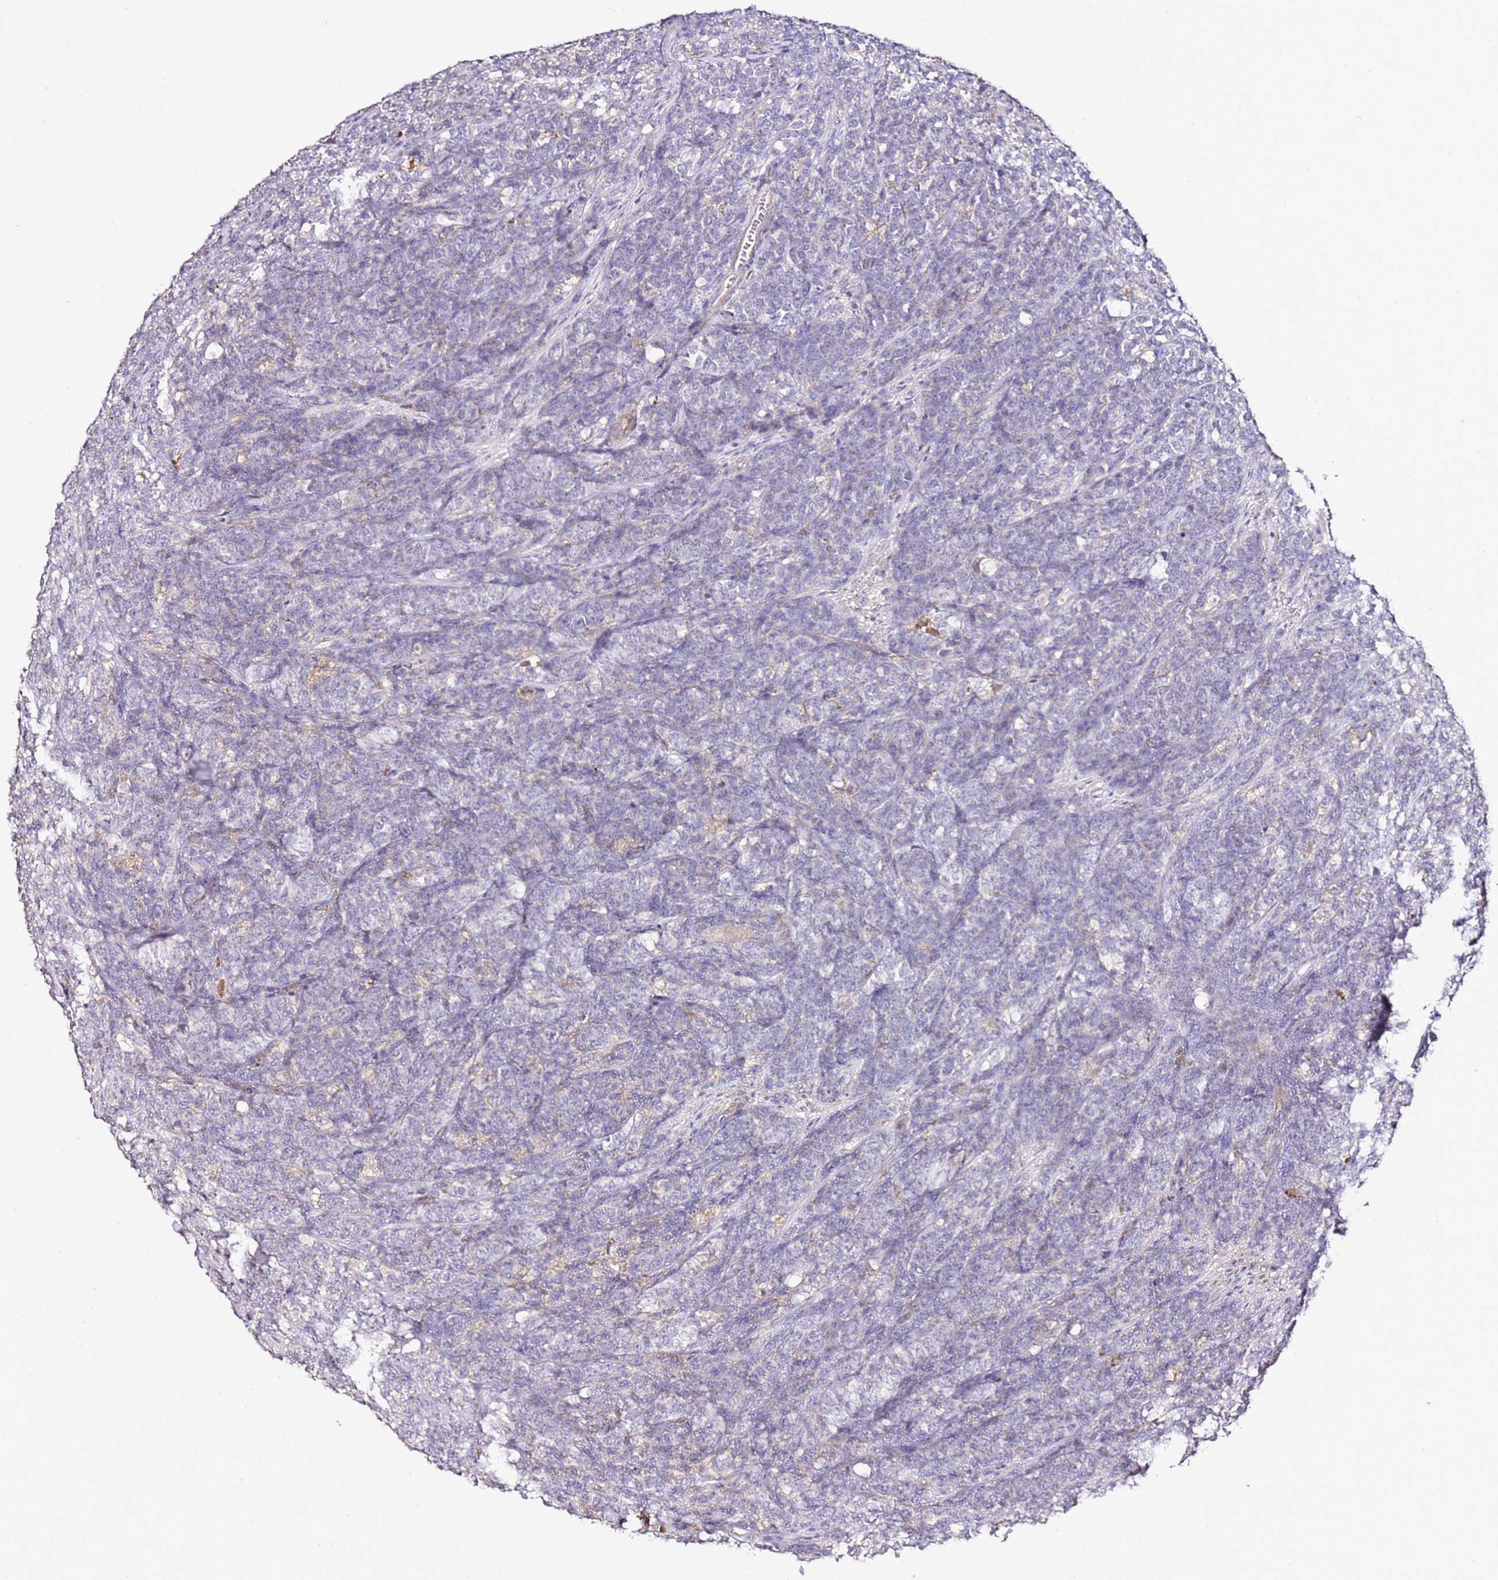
{"staining": {"intensity": "negative", "quantity": "none", "location": "none"}, "tissue": "lymphoma", "cell_type": "Tumor cells", "image_type": "cancer", "snomed": [{"axis": "morphology", "description": "Malignant lymphoma, non-Hodgkin's type, High grade"}, {"axis": "topography", "description": "Small intestine"}], "caption": "This is an immunohistochemistry (IHC) image of malignant lymphoma, non-Hodgkin's type (high-grade). There is no positivity in tumor cells.", "gene": "OR2B11", "patient": {"sex": "male", "age": 8}}